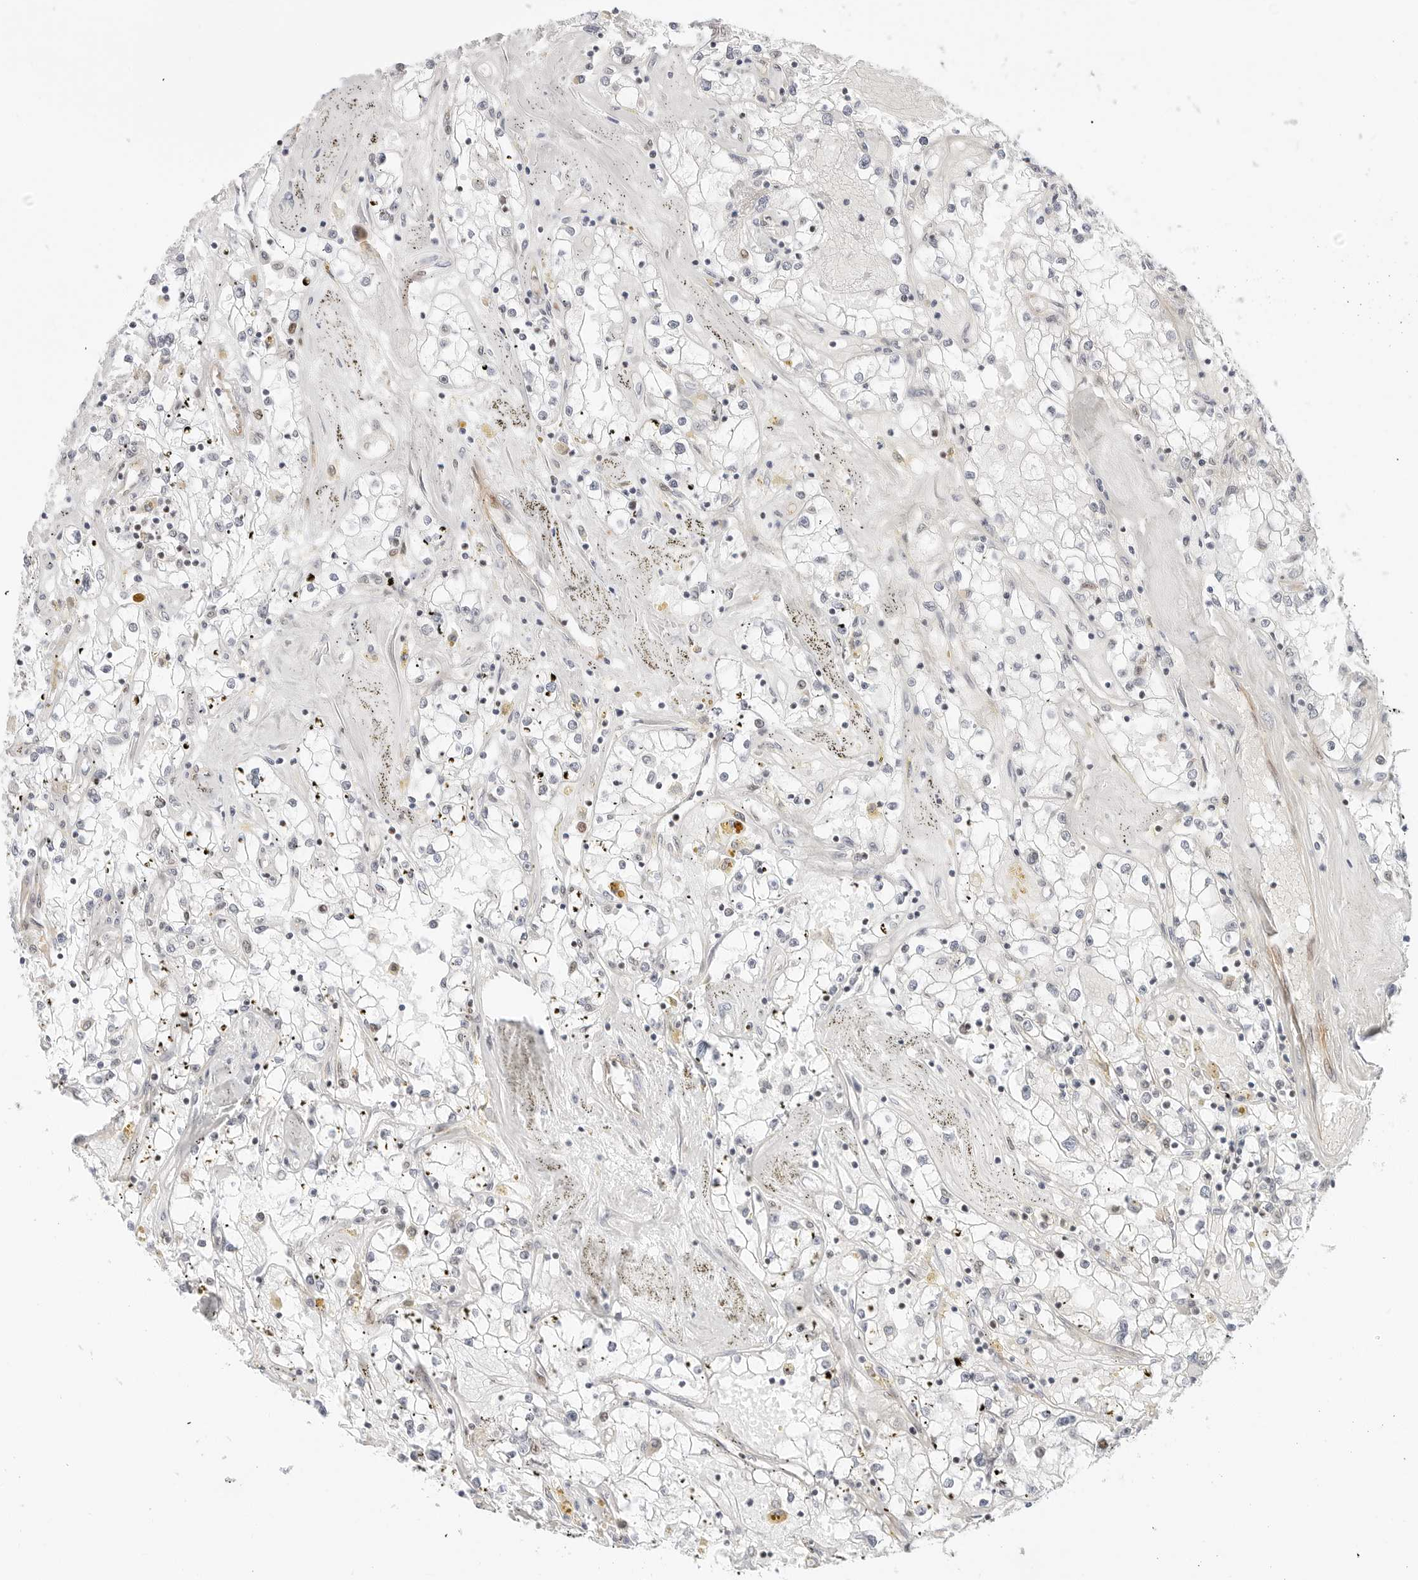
{"staining": {"intensity": "negative", "quantity": "none", "location": "none"}, "tissue": "renal cancer", "cell_type": "Tumor cells", "image_type": "cancer", "snomed": [{"axis": "morphology", "description": "Adenocarcinoma, NOS"}, {"axis": "topography", "description": "Kidney"}], "caption": "This is an immunohistochemistry (IHC) image of human renal adenocarcinoma. There is no positivity in tumor cells.", "gene": "ZNF613", "patient": {"sex": "male", "age": 56}}